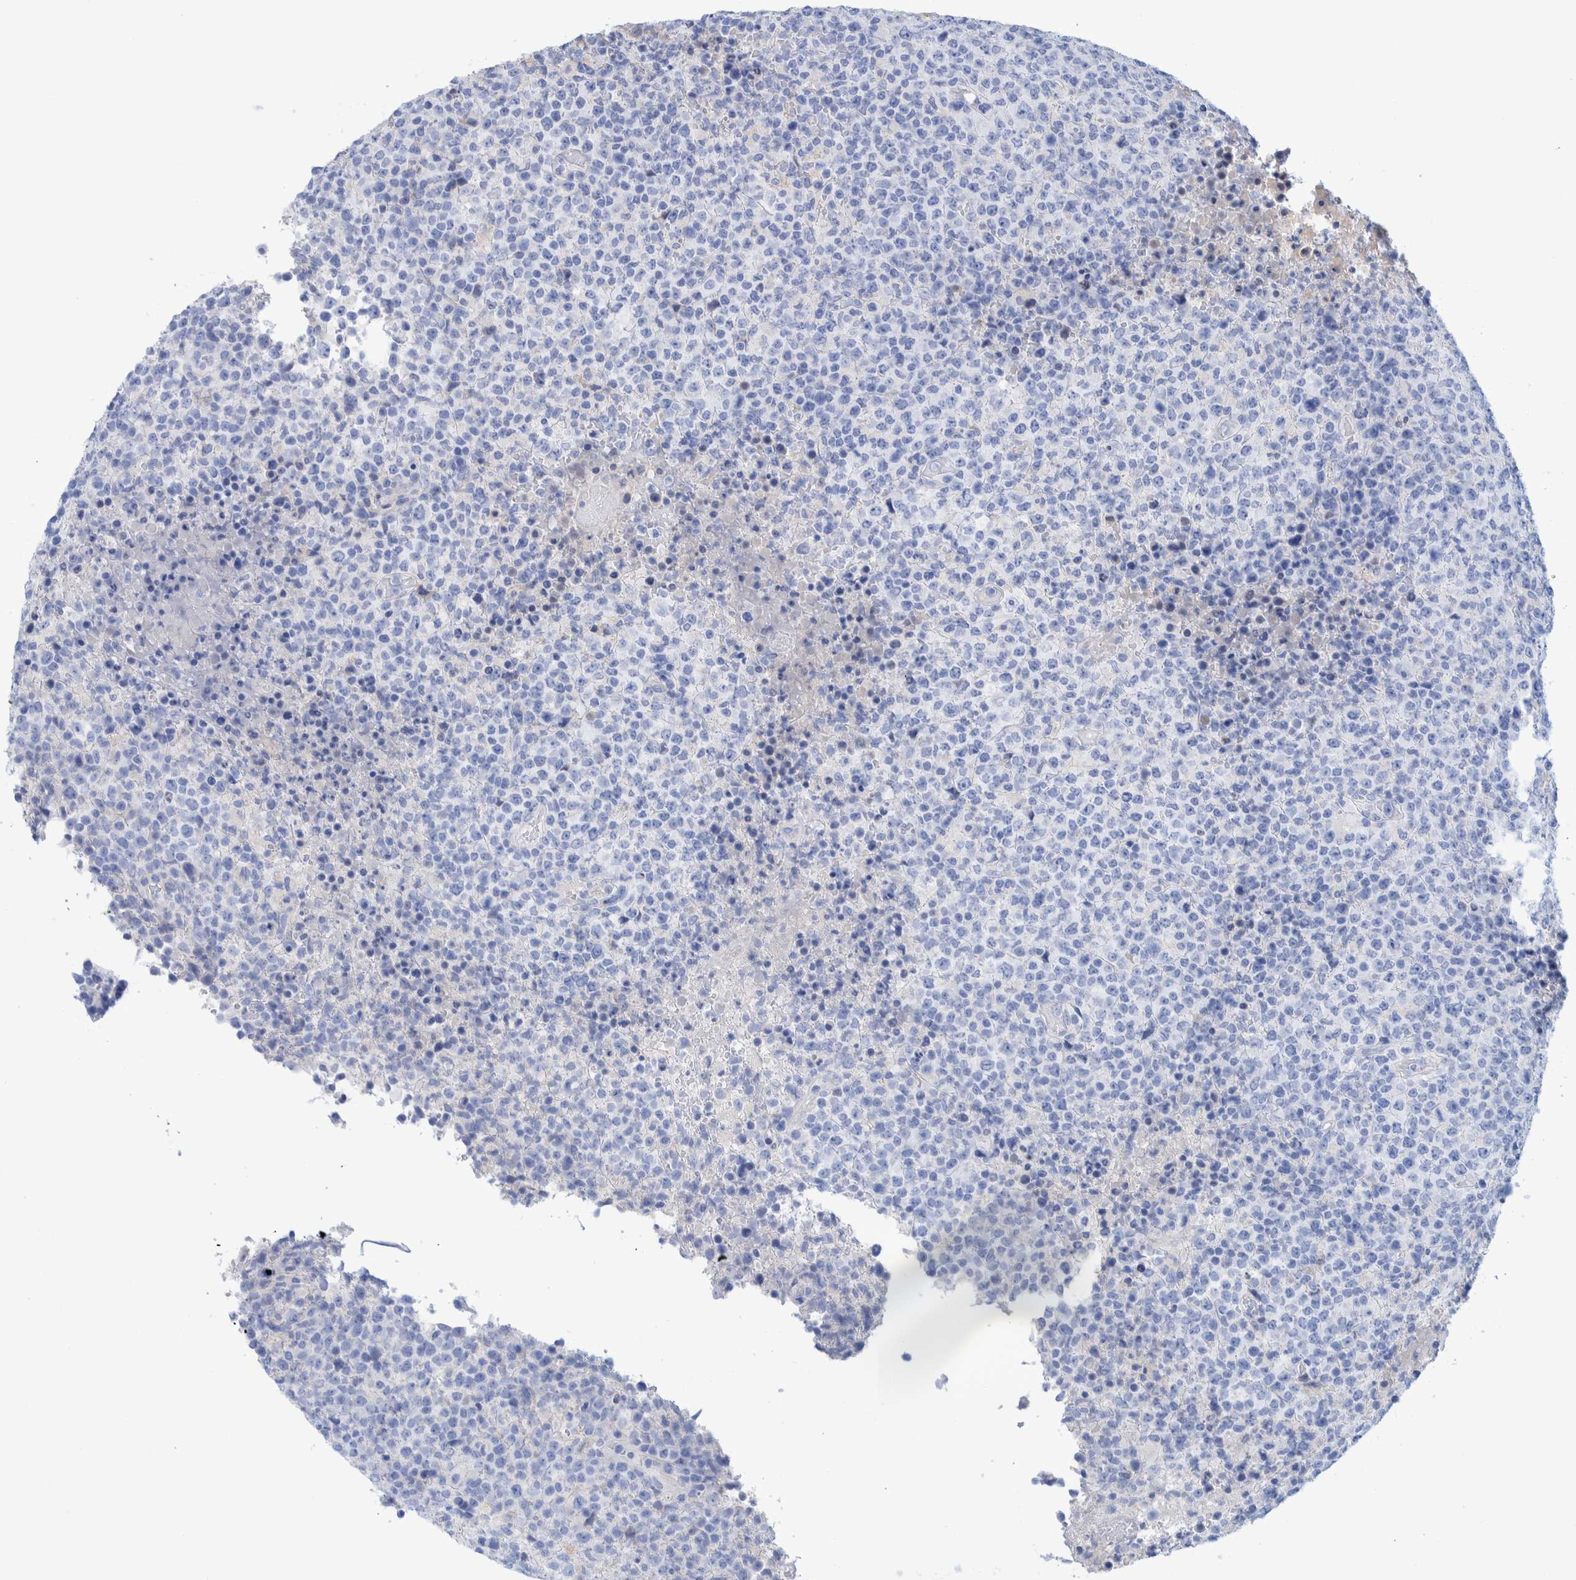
{"staining": {"intensity": "negative", "quantity": "none", "location": "none"}, "tissue": "lymphoma", "cell_type": "Tumor cells", "image_type": "cancer", "snomed": [{"axis": "morphology", "description": "Malignant lymphoma, non-Hodgkin's type, High grade"}, {"axis": "topography", "description": "Lymph node"}], "caption": "Tumor cells are negative for protein expression in human high-grade malignant lymphoma, non-Hodgkin's type.", "gene": "PERP", "patient": {"sex": "male", "age": 13}}